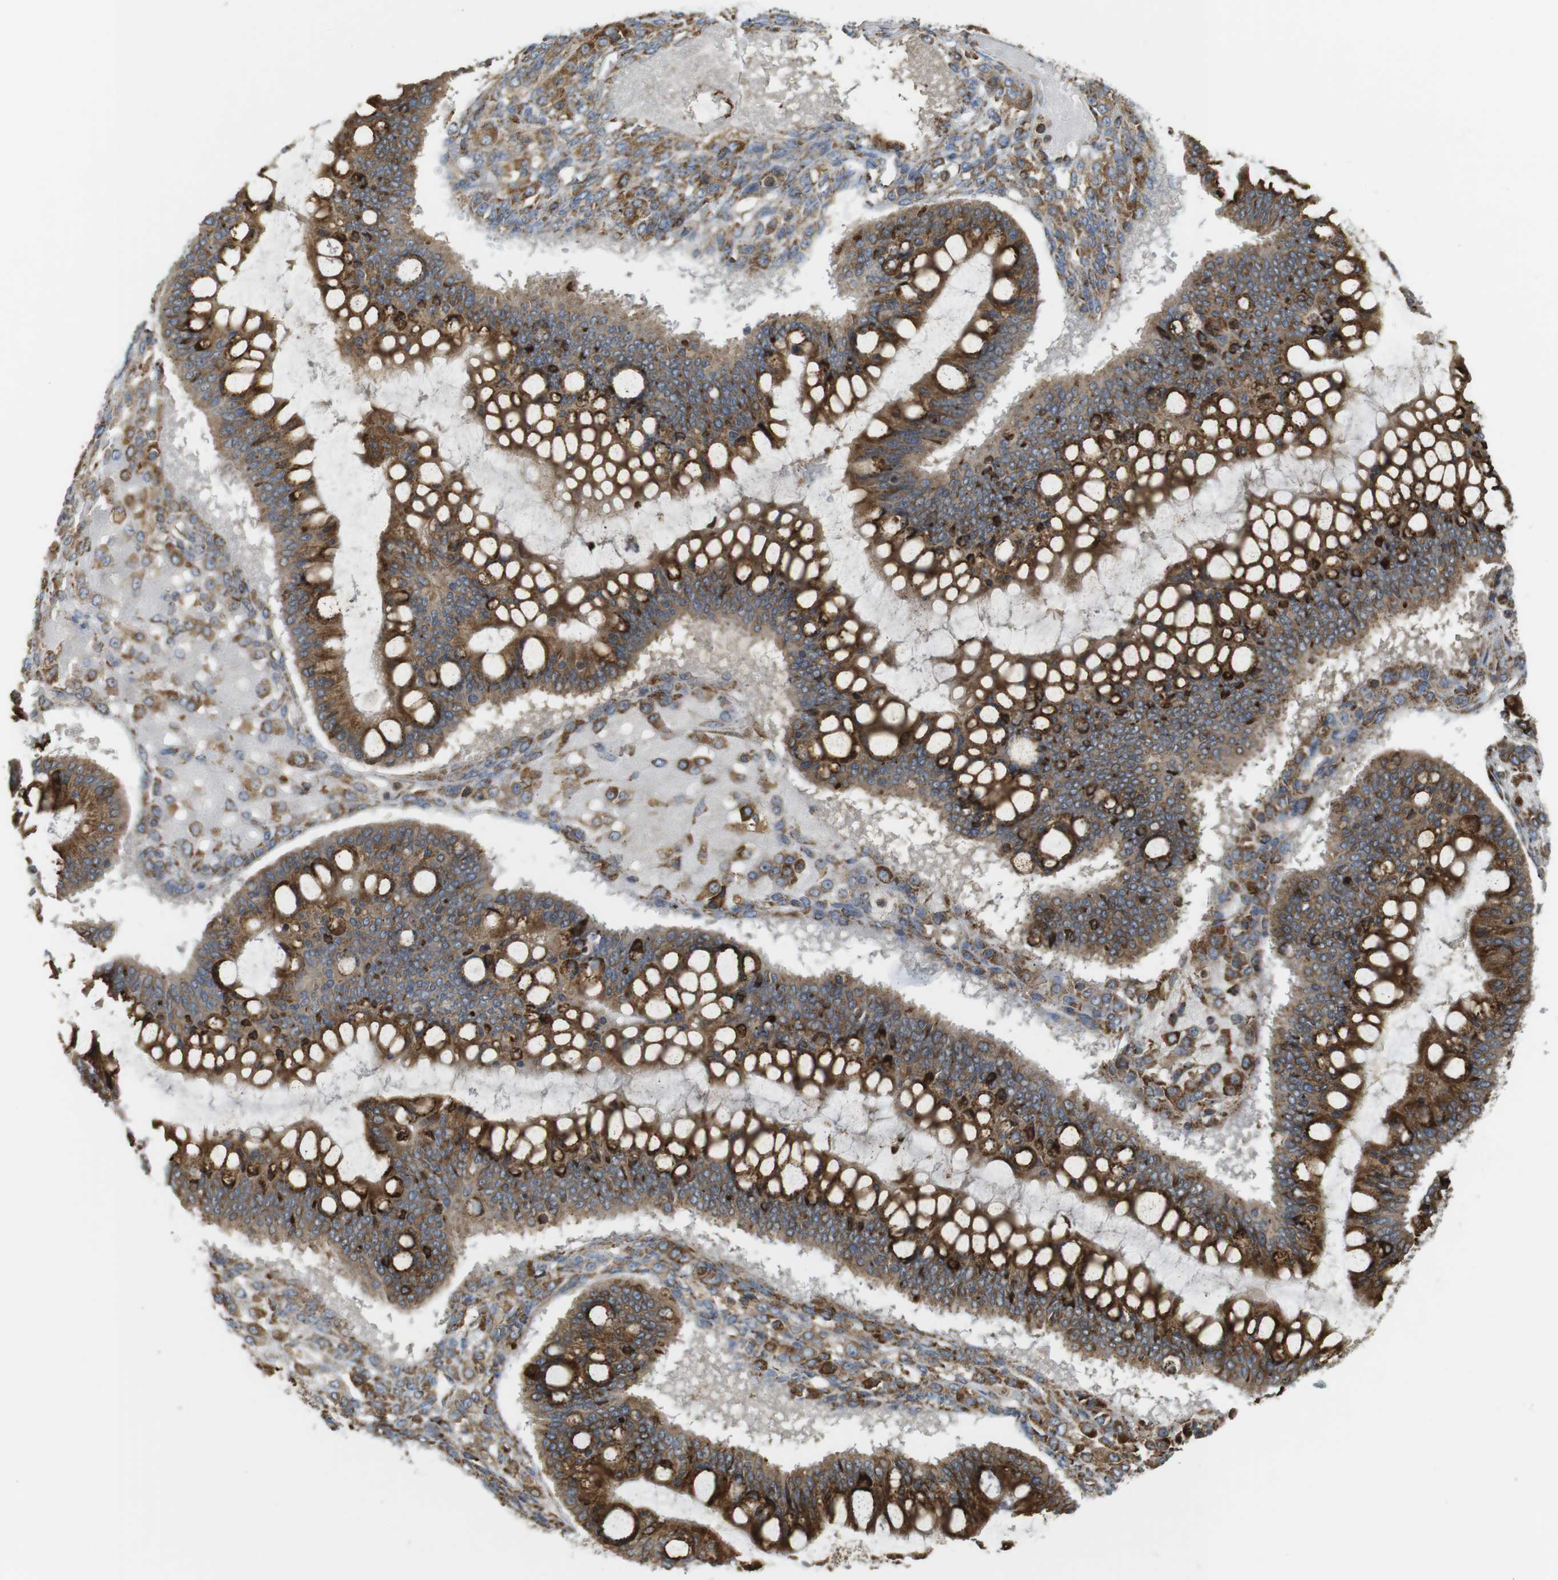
{"staining": {"intensity": "strong", "quantity": ">75%", "location": "cytoplasmic/membranous"}, "tissue": "ovarian cancer", "cell_type": "Tumor cells", "image_type": "cancer", "snomed": [{"axis": "morphology", "description": "Cystadenocarcinoma, mucinous, NOS"}, {"axis": "topography", "description": "Ovary"}], "caption": "A histopathology image of ovarian mucinous cystadenocarcinoma stained for a protein shows strong cytoplasmic/membranous brown staining in tumor cells. (DAB = brown stain, brightfield microscopy at high magnification).", "gene": "MBOAT2", "patient": {"sex": "female", "age": 73}}